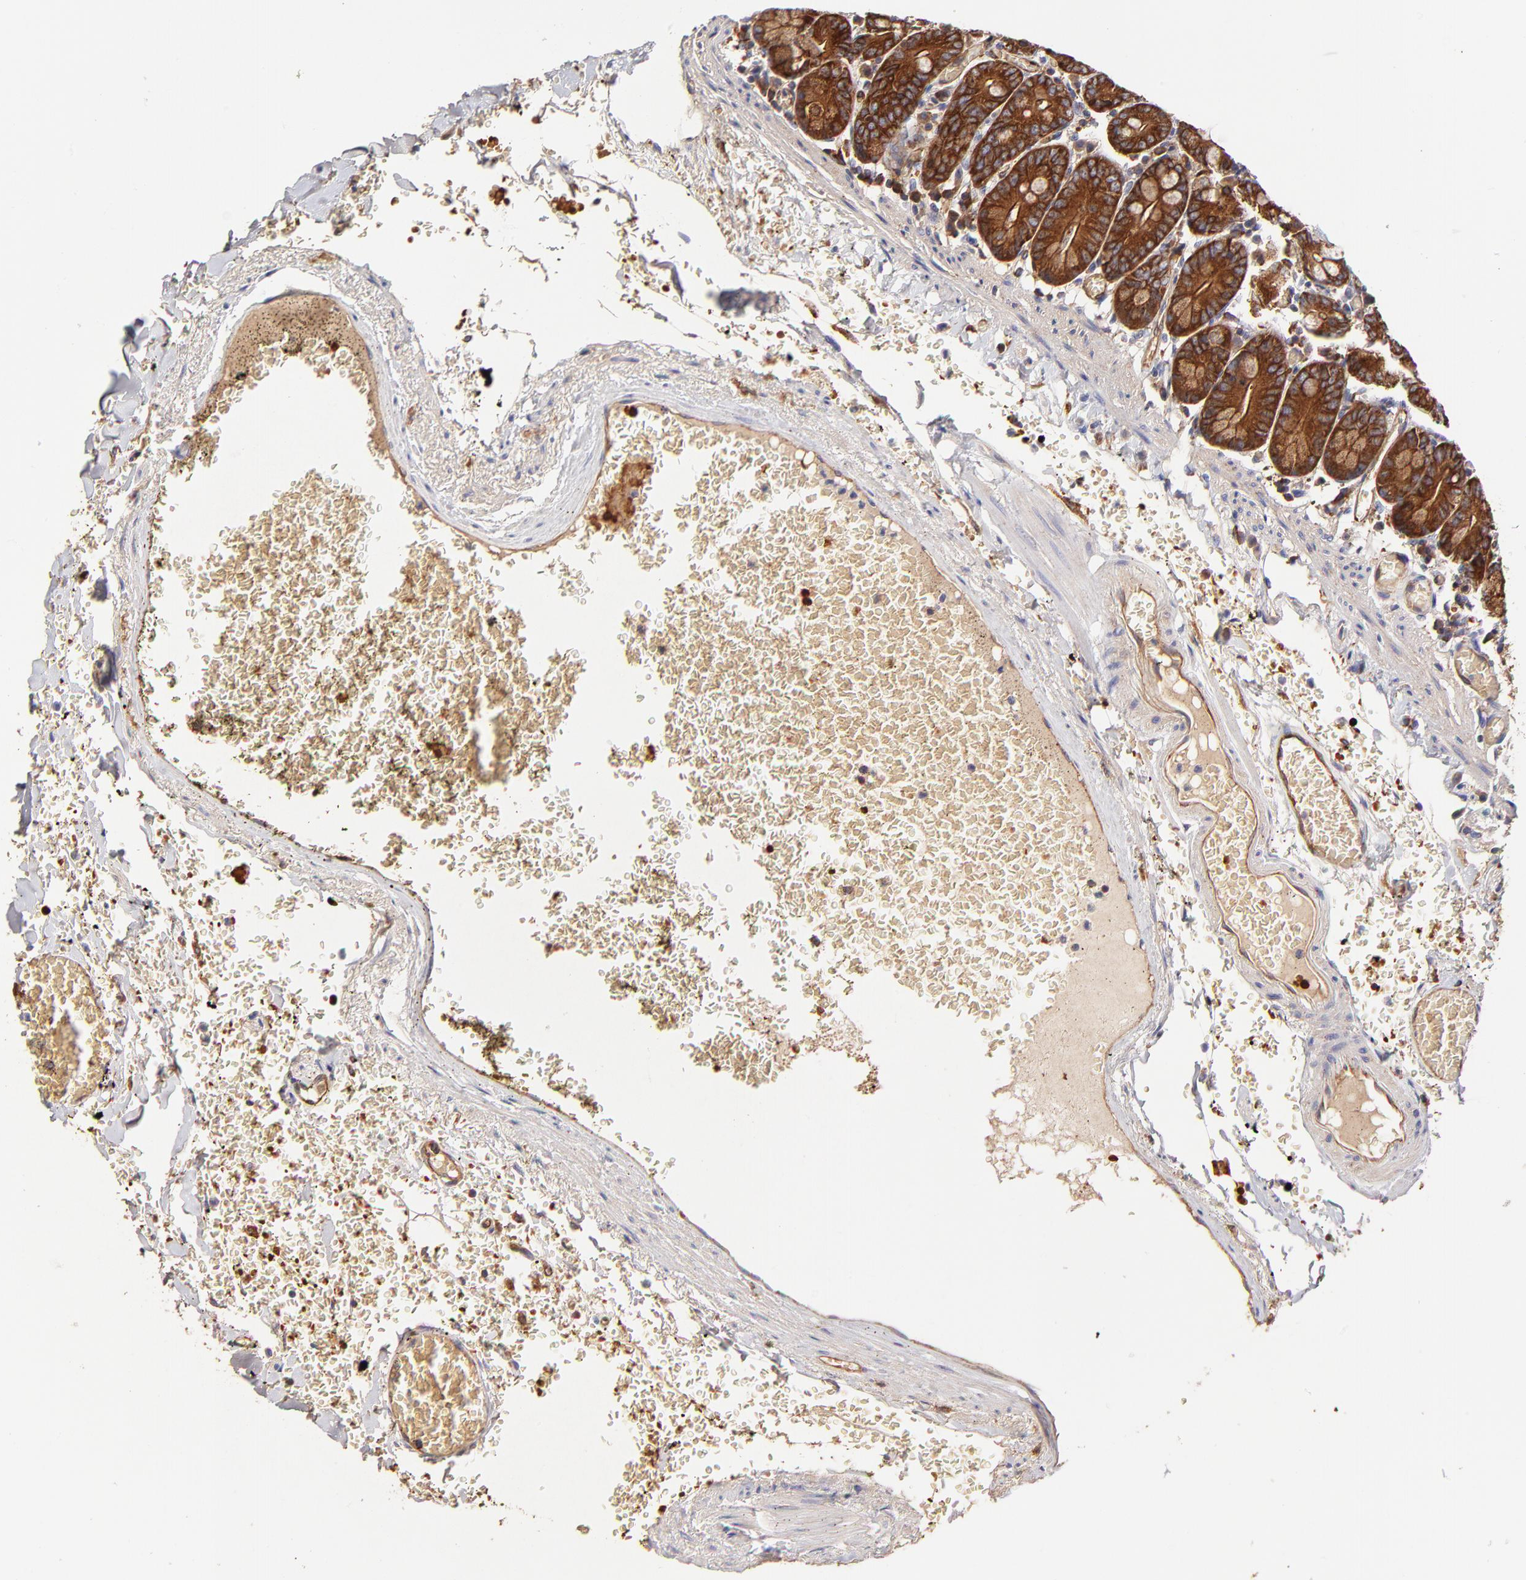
{"staining": {"intensity": "strong", "quantity": ">75%", "location": "cytoplasmic/membranous"}, "tissue": "small intestine", "cell_type": "Glandular cells", "image_type": "normal", "snomed": [{"axis": "morphology", "description": "Normal tissue, NOS"}, {"axis": "topography", "description": "Small intestine"}], "caption": "IHC (DAB (3,3'-diaminobenzidine)) staining of normal small intestine demonstrates strong cytoplasmic/membranous protein expression in approximately >75% of glandular cells. Using DAB (3,3'-diaminobenzidine) (brown) and hematoxylin (blue) stains, captured at high magnification using brightfield microscopy.", "gene": "CD2AP", "patient": {"sex": "male", "age": 71}}